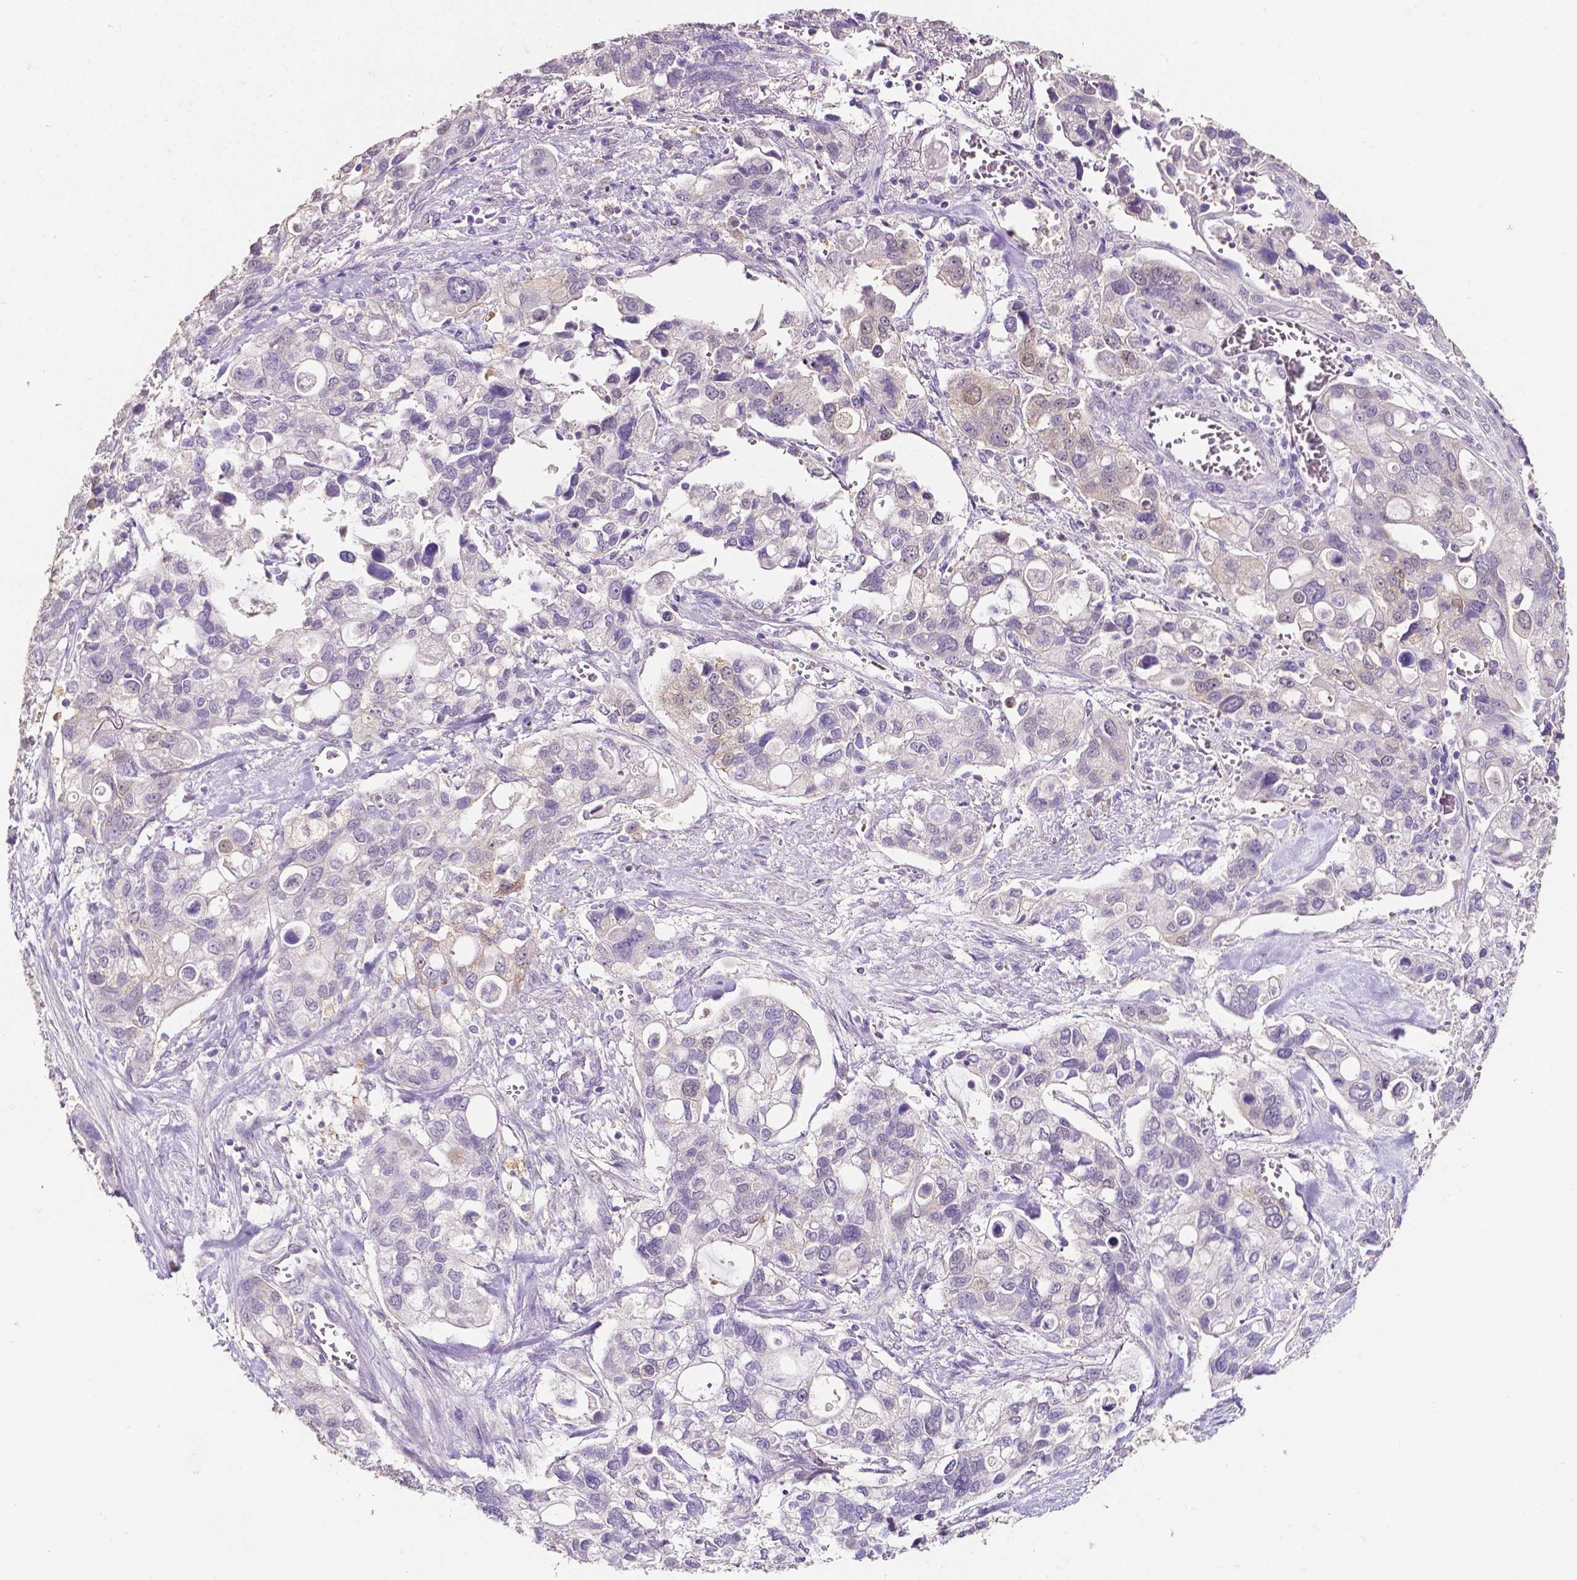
{"staining": {"intensity": "negative", "quantity": "none", "location": "none"}, "tissue": "stomach cancer", "cell_type": "Tumor cells", "image_type": "cancer", "snomed": [{"axis": "morphology", "description": "Adenocarcinoma, NOS"}, {"axis": "topography", "description": "Stomach, upper"}], "caption": "A micrograph of adenocarcinoma (stomach) stained for a protein exhibits no brown staining in tumor cells.", "gene": "PSAT1", "patient": {"sex": "female", "age": 81}}